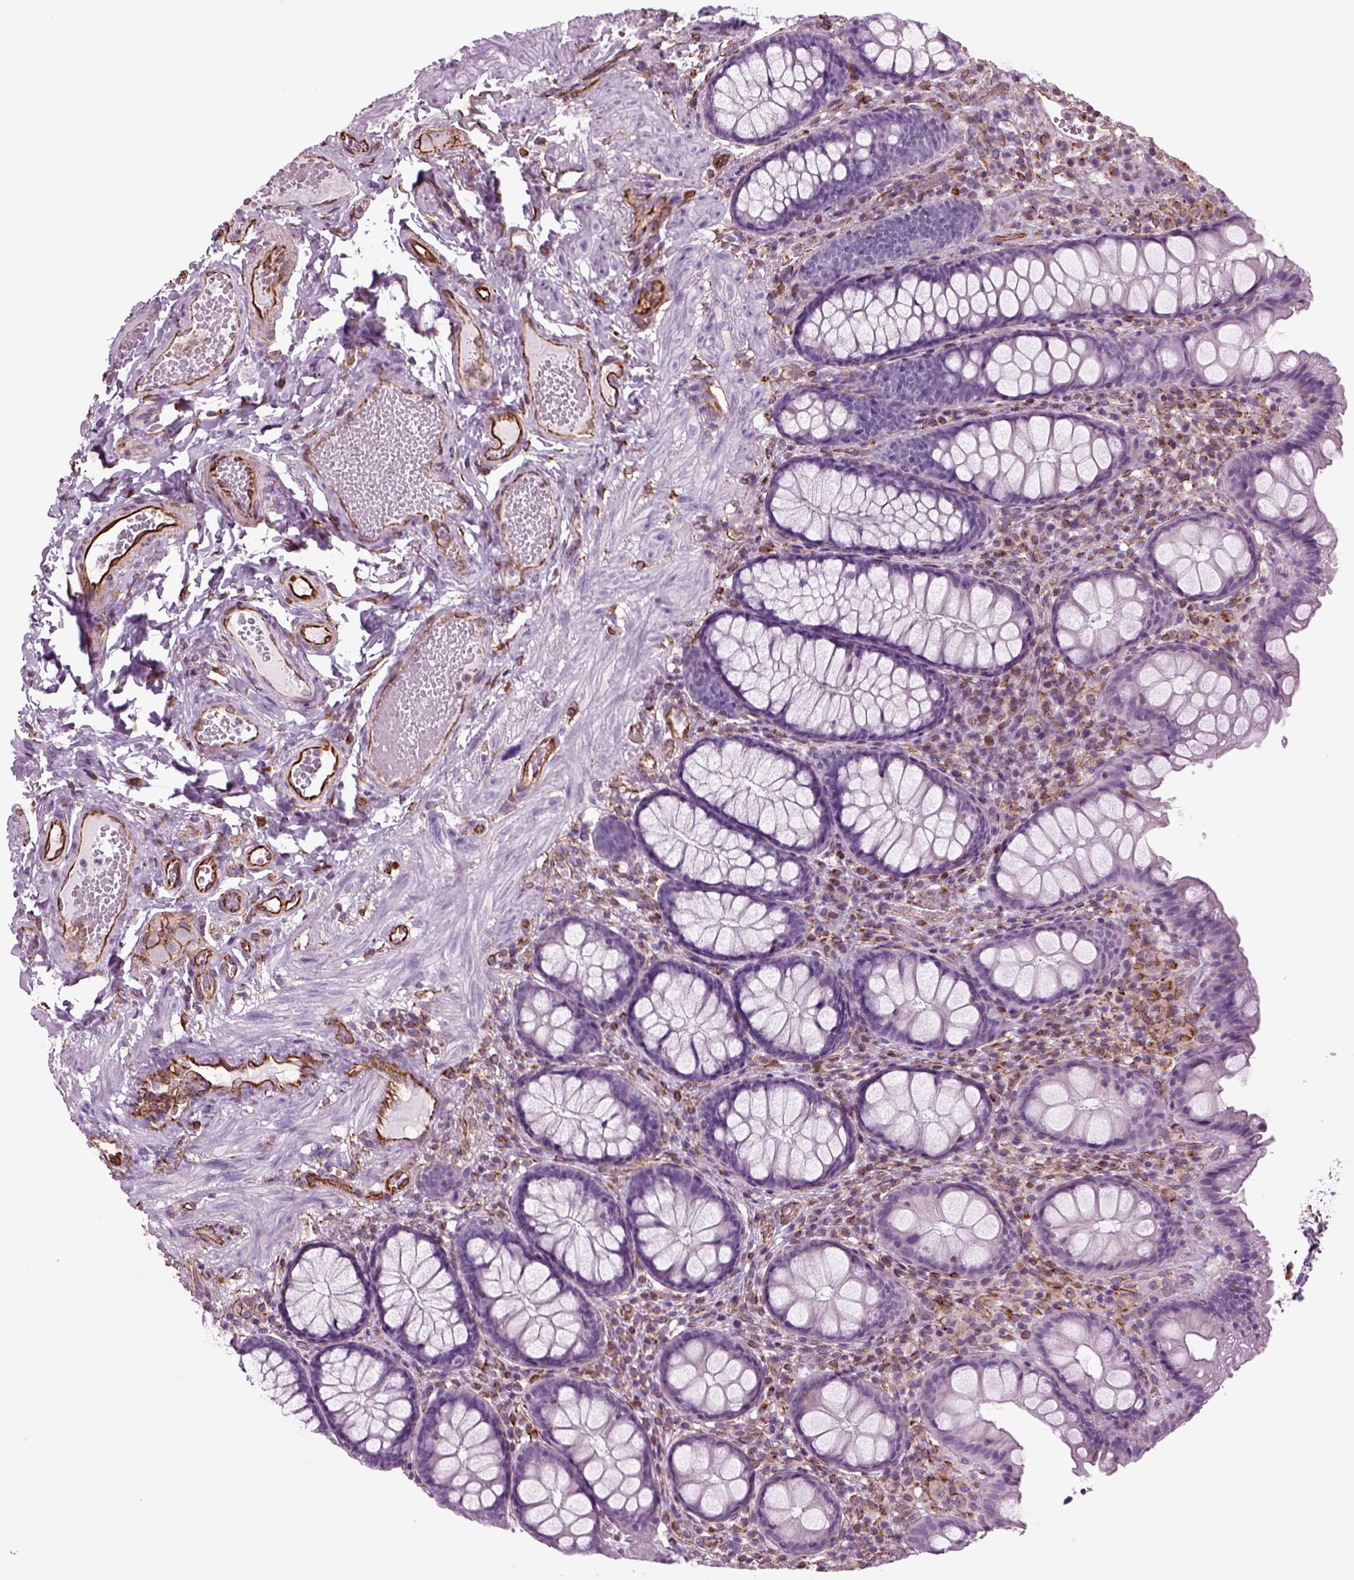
{"staining": {"intensity": "strong", "quantity": ">75%", "location": "cytoplasmic/membranous"}, "tissue": "colon", "cell_type": "Endothelial cells", "image_type": "normal", "snomed": [{"axis": "morphology", "description": "Normal tissue, NOS"}, {"axis": "topography", "description": "Colon"}], "caption": "Immunohistochemical staining of normal colon shows >75% levels of strong cytoplasmic/membranous protein positivity in about >75% of endothelial cells. Nuclei are stained in blue.", "gene": "ACER3", "patient": {"sex": "female", "age": 86}}